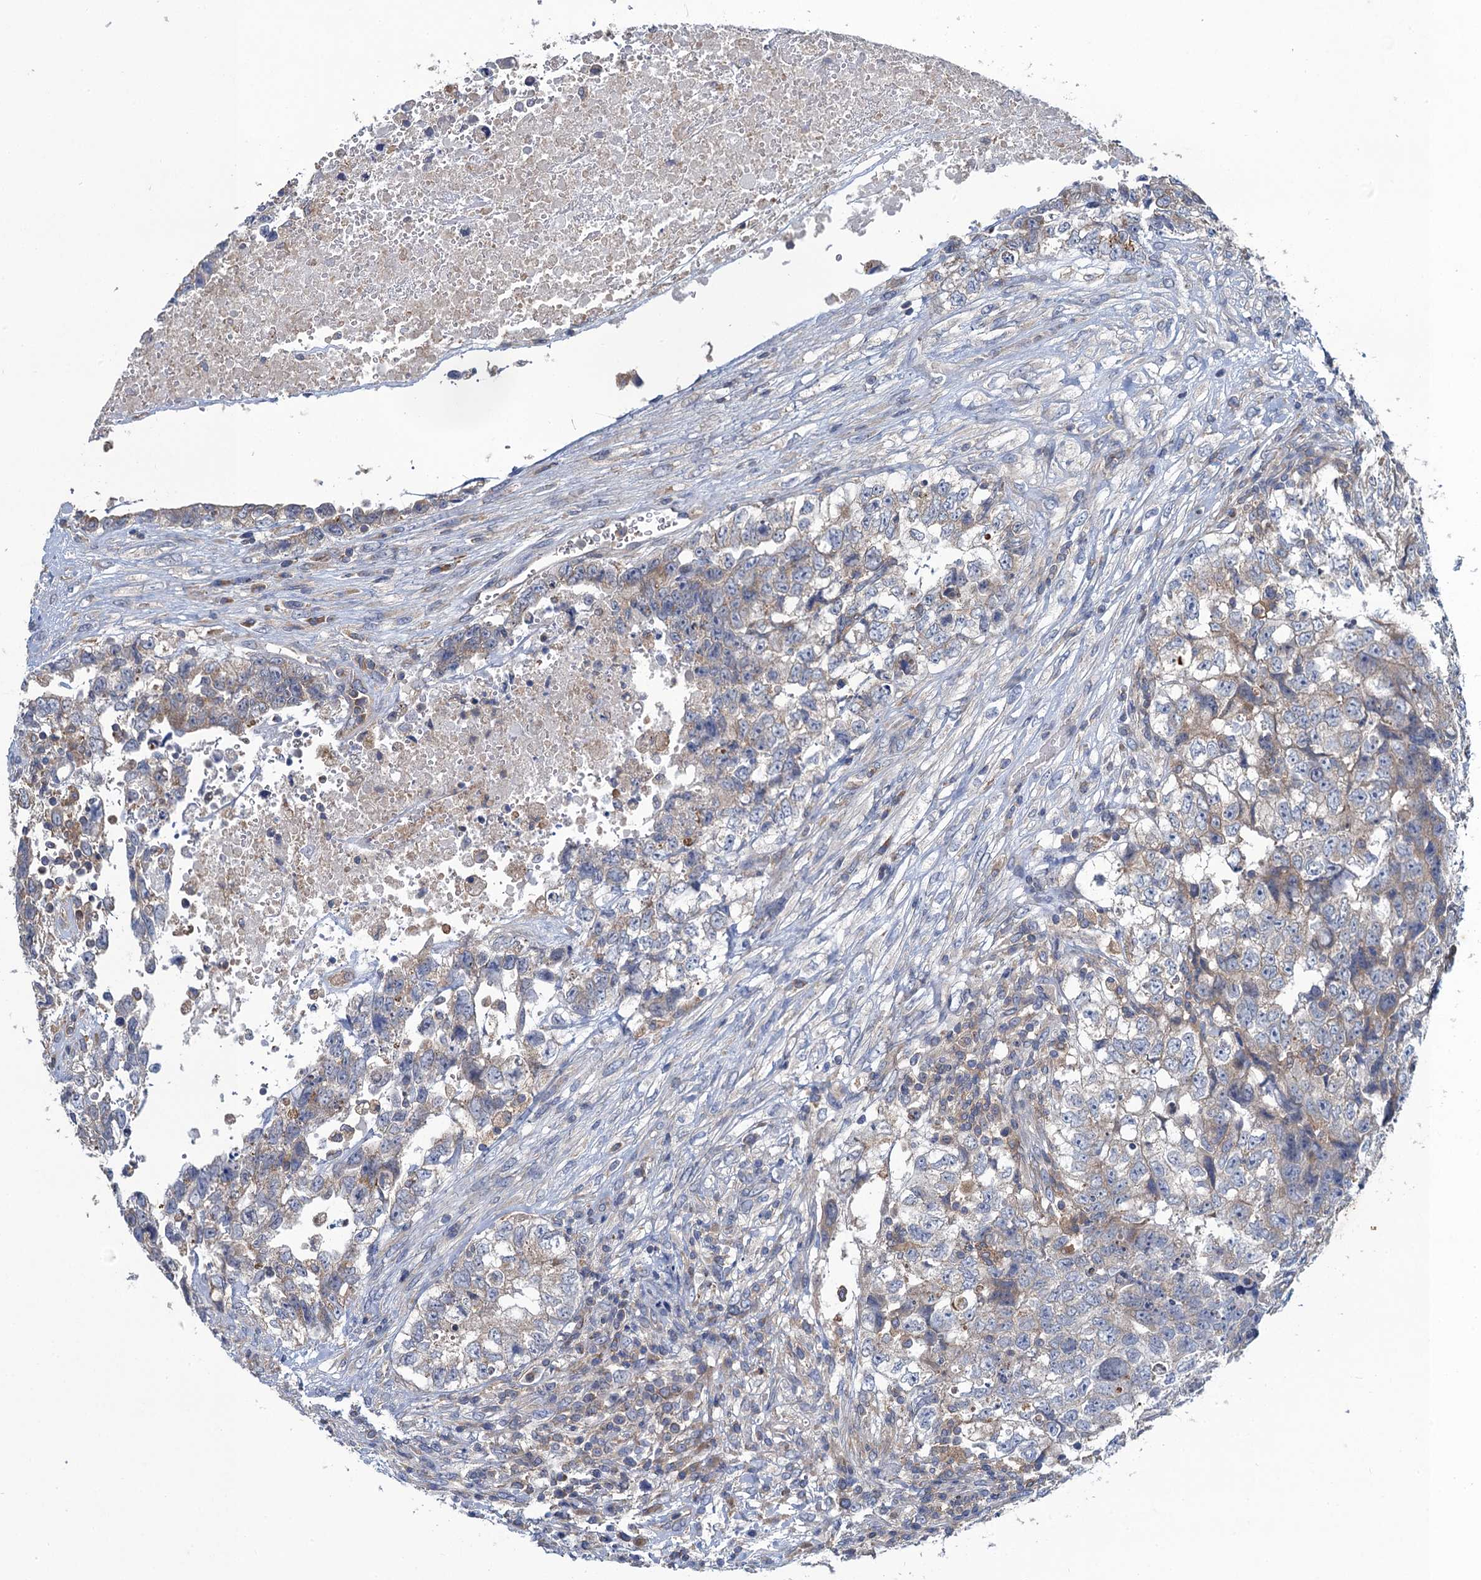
{"staining": {"intensity": "weak", "quantity": "<25%", "location": "cytoplasmic/membranous"}, "tissue": "testis cancer", "cell_type": "Tumor cells", "image_type": "cancer", "snomed": [{"axis": "morphology", "description": "Carcinoma, Embryonal, NOS"}, {"axis": "topography", "description": "Testis"}], "caption": "This is an IHC image of testis cancer. There is no staining in tumor cells.", "gene": "SNAP29", "patient": {"sex": "male", "age": 37}}